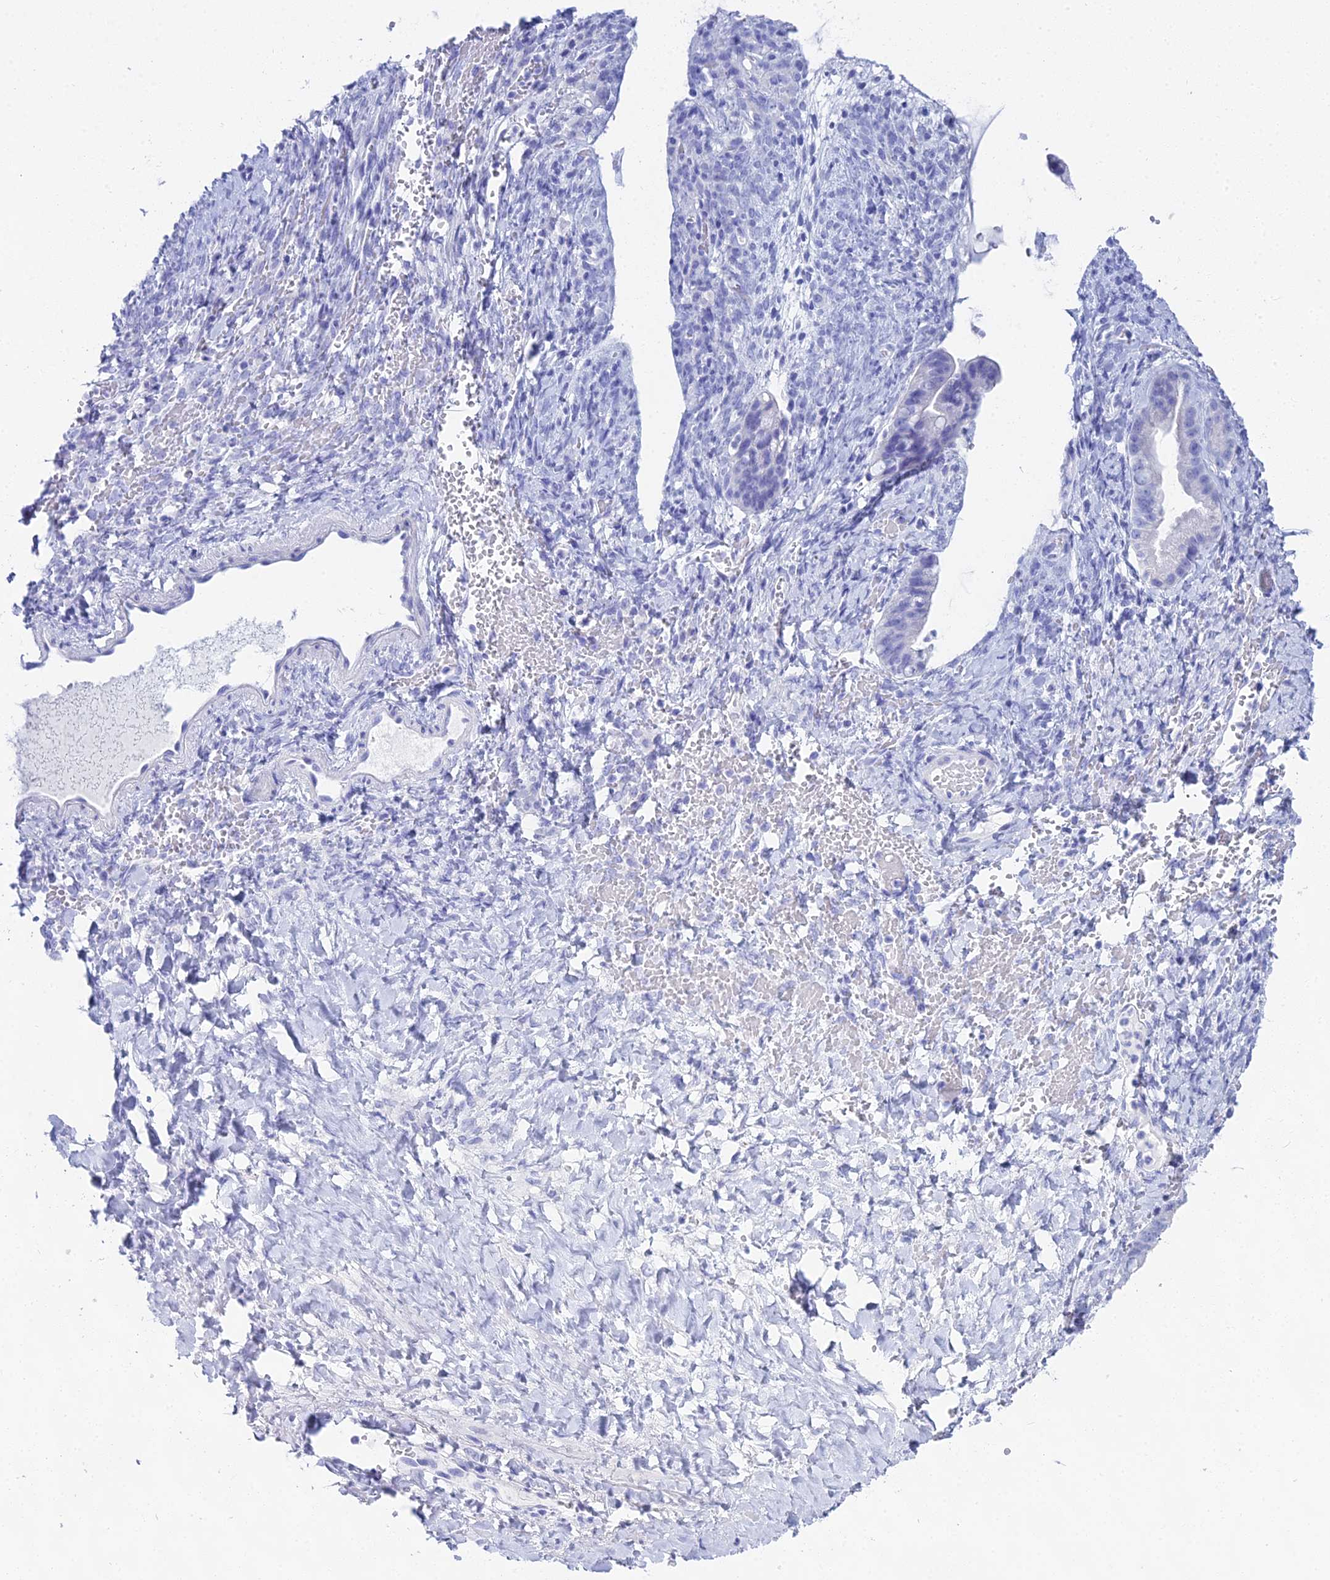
{"staining": {"intensity": "negative", "quantity": "none", "location": "none"}, "tissue": "ovarian cancer", "cell_type": "Tumor cells", "image_type": "cancer", "snomed": [{"axis": "morphology", "description": "Cystadenocarcinoma, mucinous, NOS"}, {"axis": "topography", "description": "Ovary"}], "caption": "An immunohistochemistry (IHC) photomicrograph of mucinous cystadenocarcinoma (ovarian) is shown. There is no staining in tumor cells of mucinous cystadenocarcinoma (ovarian).", "gene": "CGB2", "patient": {"sex": "female", "age": 73}}